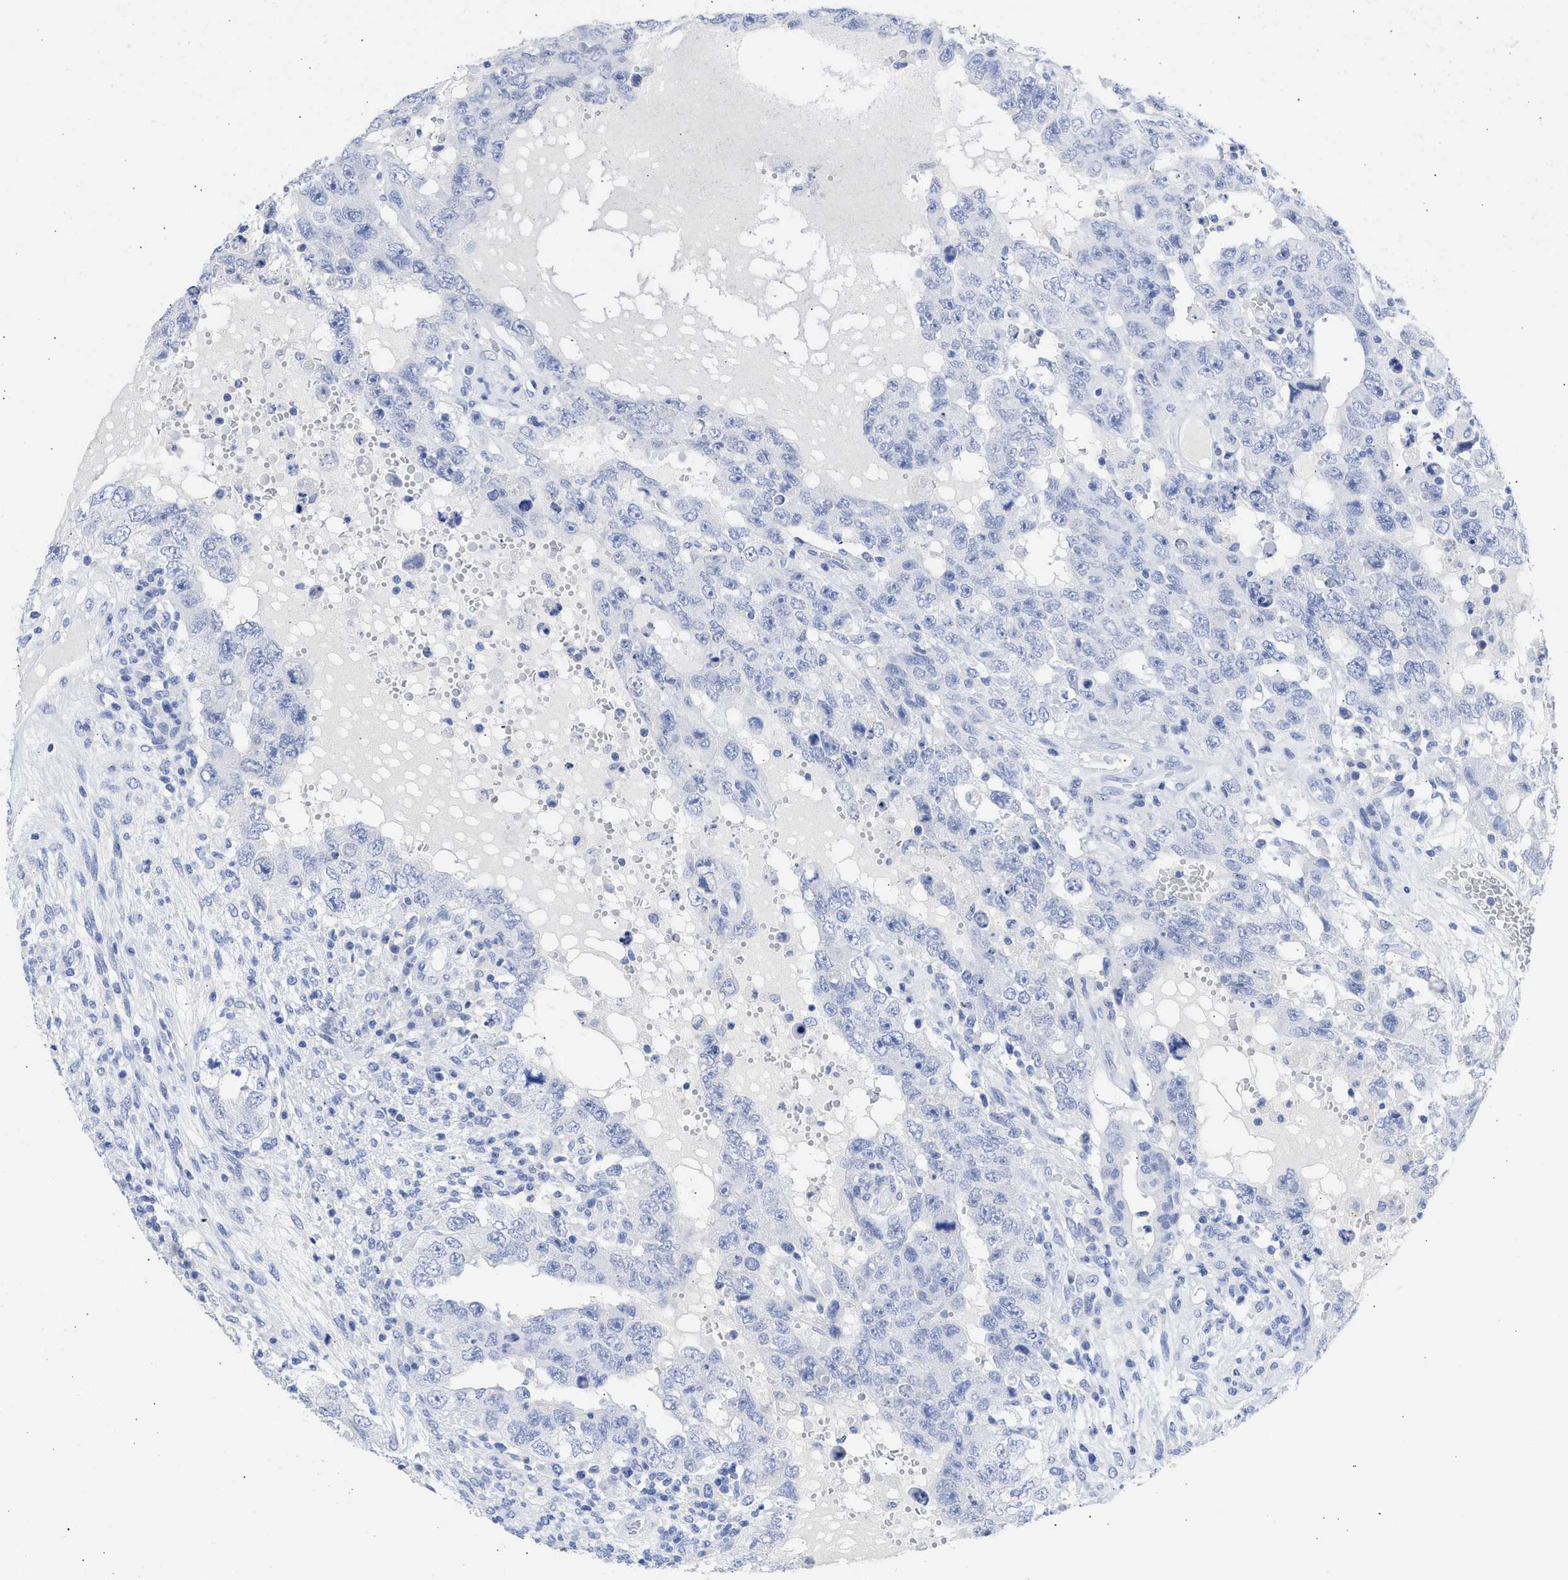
{"staining": {"intensity": "negative", "quantity": "none", "location": "none"}, "tissue": "testis cancer", "cell_type": "Tumor cells", "image_type": "cancer", "snomed": [{"axis": "morphology", "description": "Carcinoma, Embryonal, NOS"}, {"axis": "topography", "description": "Testis"}], "caption": "Tumor cells show no significant positivity in testis cancer (embryonal carcinoma). The staining is performed using DAB brown chromogen with nuclei counter-stained in using hematoxylin.", "gene": "NCAM1", "patient": {"sex": "male", "age": 26}}